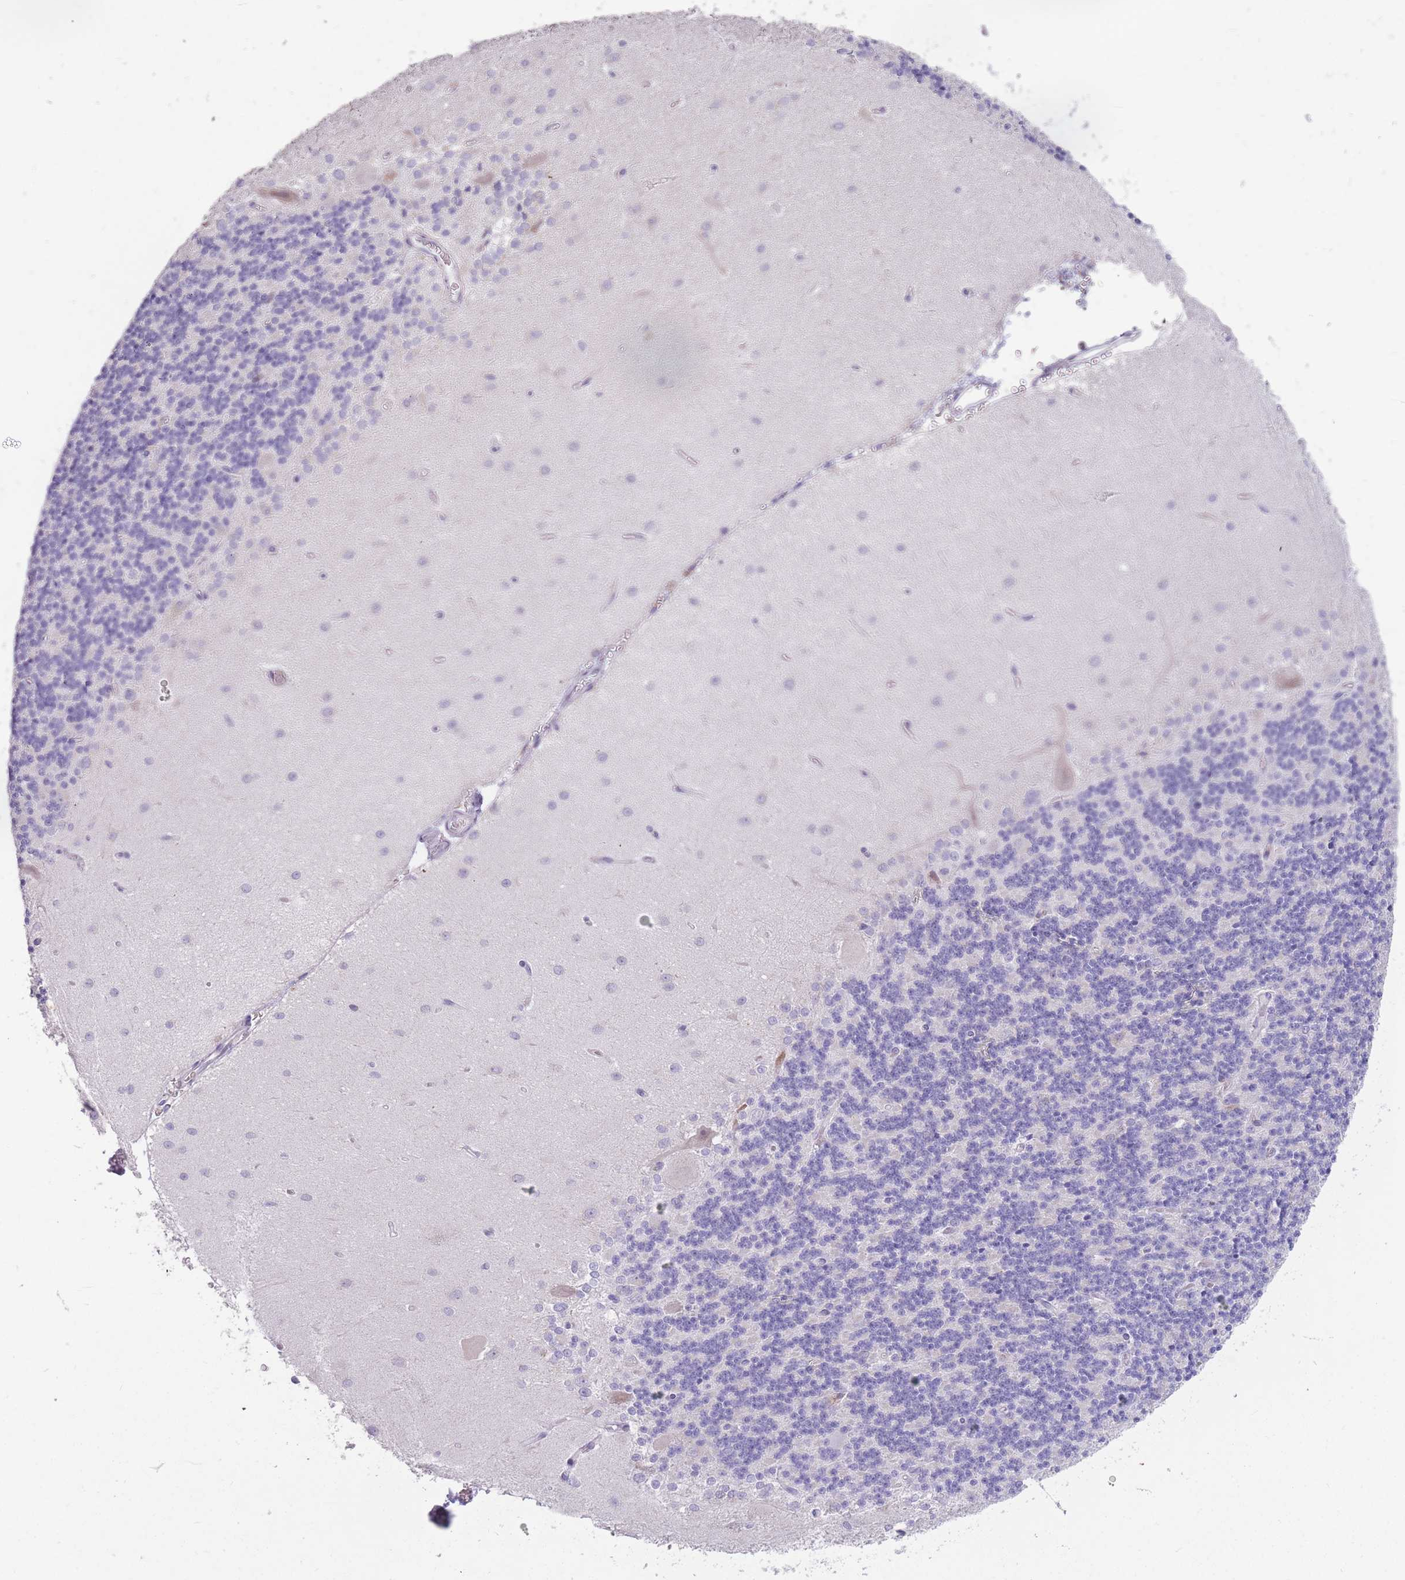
{"staining": {"intensity": "negative", "quantity": "none", "location": "none"}, "tissue": "cerebellum", "cell_type": "Cells in granular layer", "image_type": "normal", "snomed": [{"axis": "morphology", "description": "Normal tissue, NOS"}, {"axis": "topography", "description": "Cerebellum"}], "caption": "The image exhibits no staining of cells in granular layer in unremarkable cerebellum.", "gene": "TRAPPC5", "patient": {"sex": "female", "age": 29}}